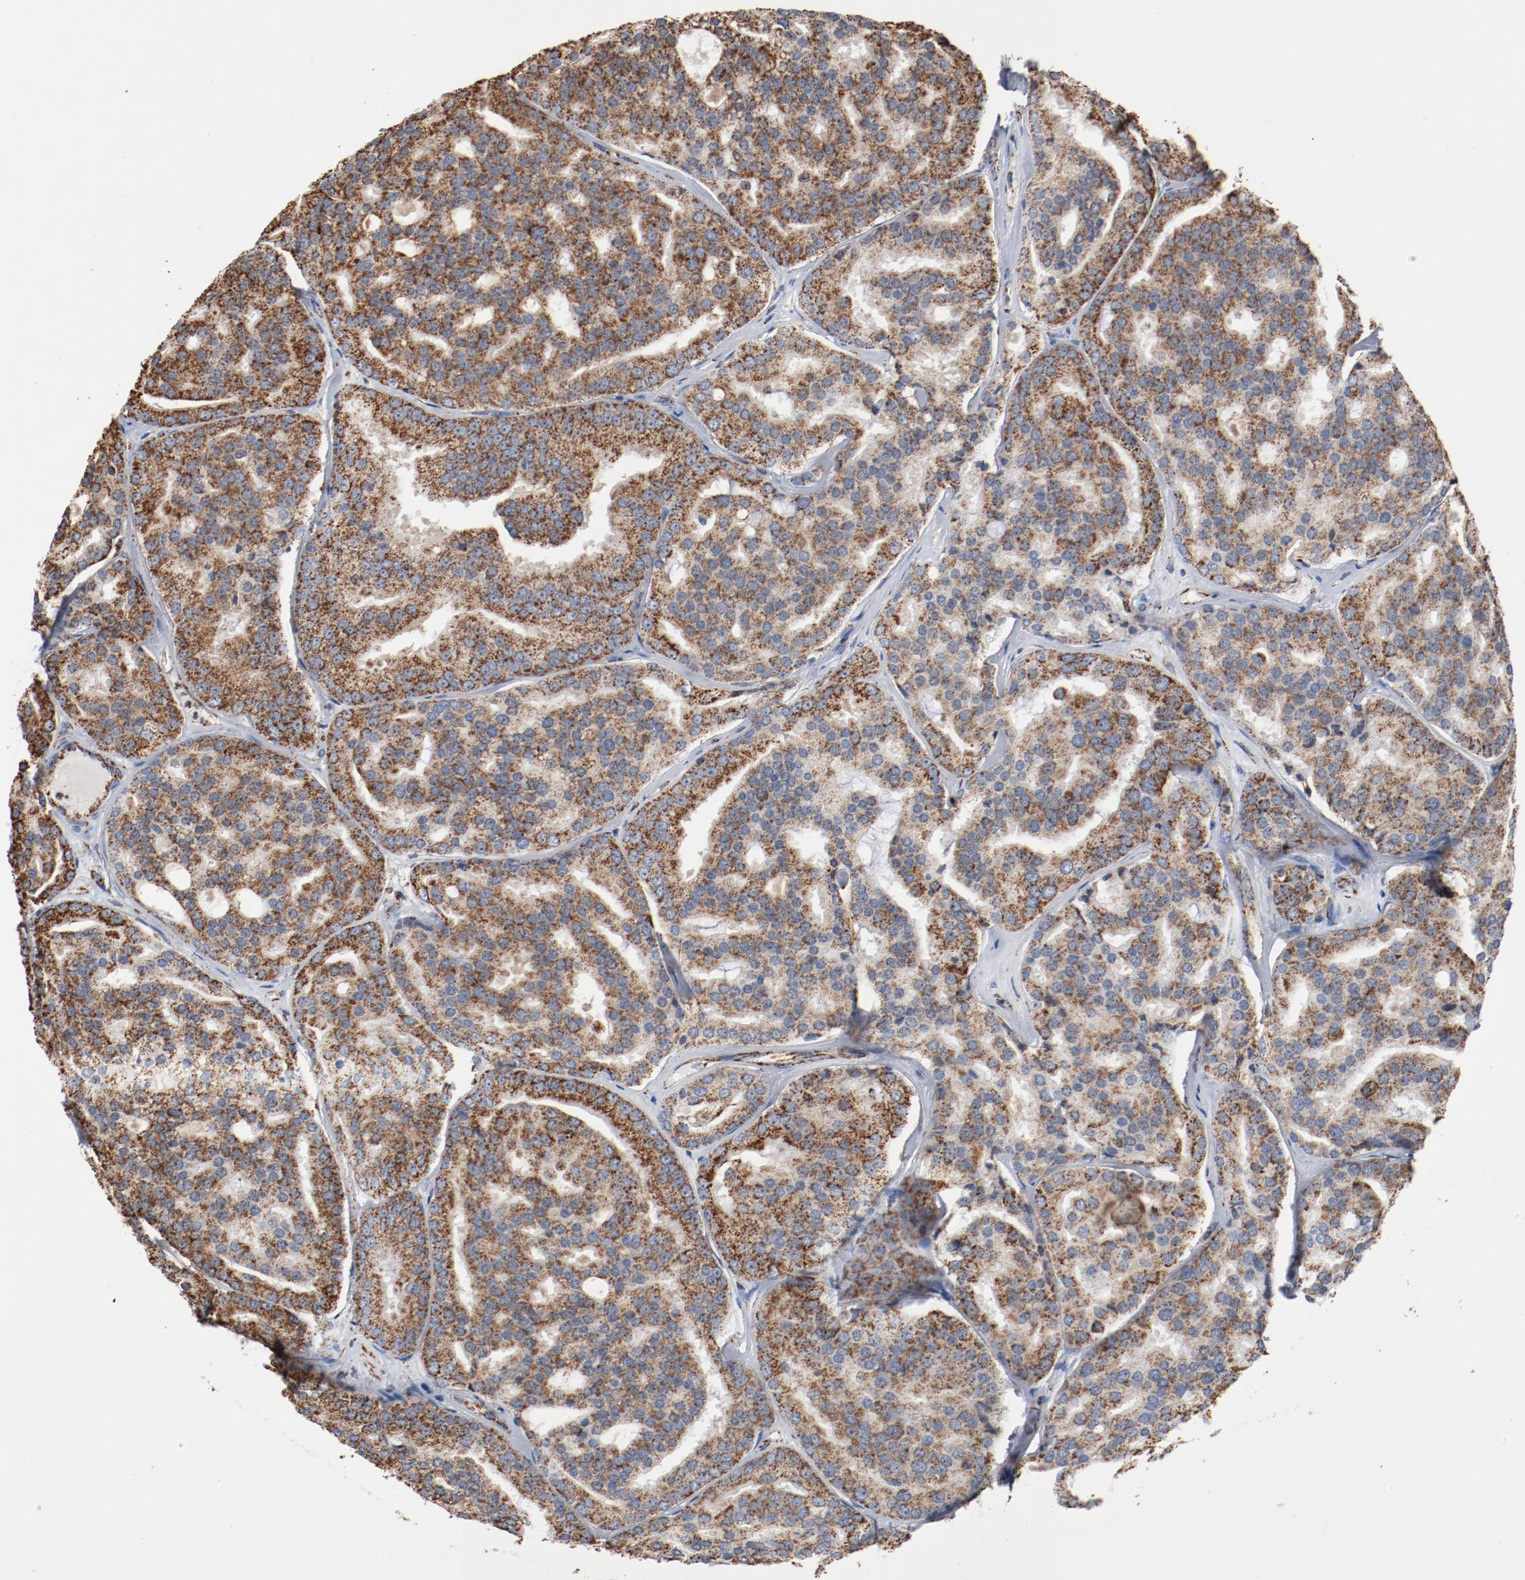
{"staining": {"intensity": "strong", "quantity": ">75%", "location": "cytoplasmic/membranous"}, "tissue": "prostate cancer", "cell_type": "Tumor cells", "image_type": "cancer", "snomed": [{"axis": "morphology", "description": "Adenocarcinoma, High grade"}, {"axis": "topography", "description": "Prostate"}], "caption": "IHC image of human prostate adenocarcinoma (high-grade) stained for a protein (brown), which demonstrates high levels of strong cytoplasmic/membranous staining in about >75% of tumor cells.", "gene": "NDUFS4", "patient": {"sex": "male", "age": 64}}